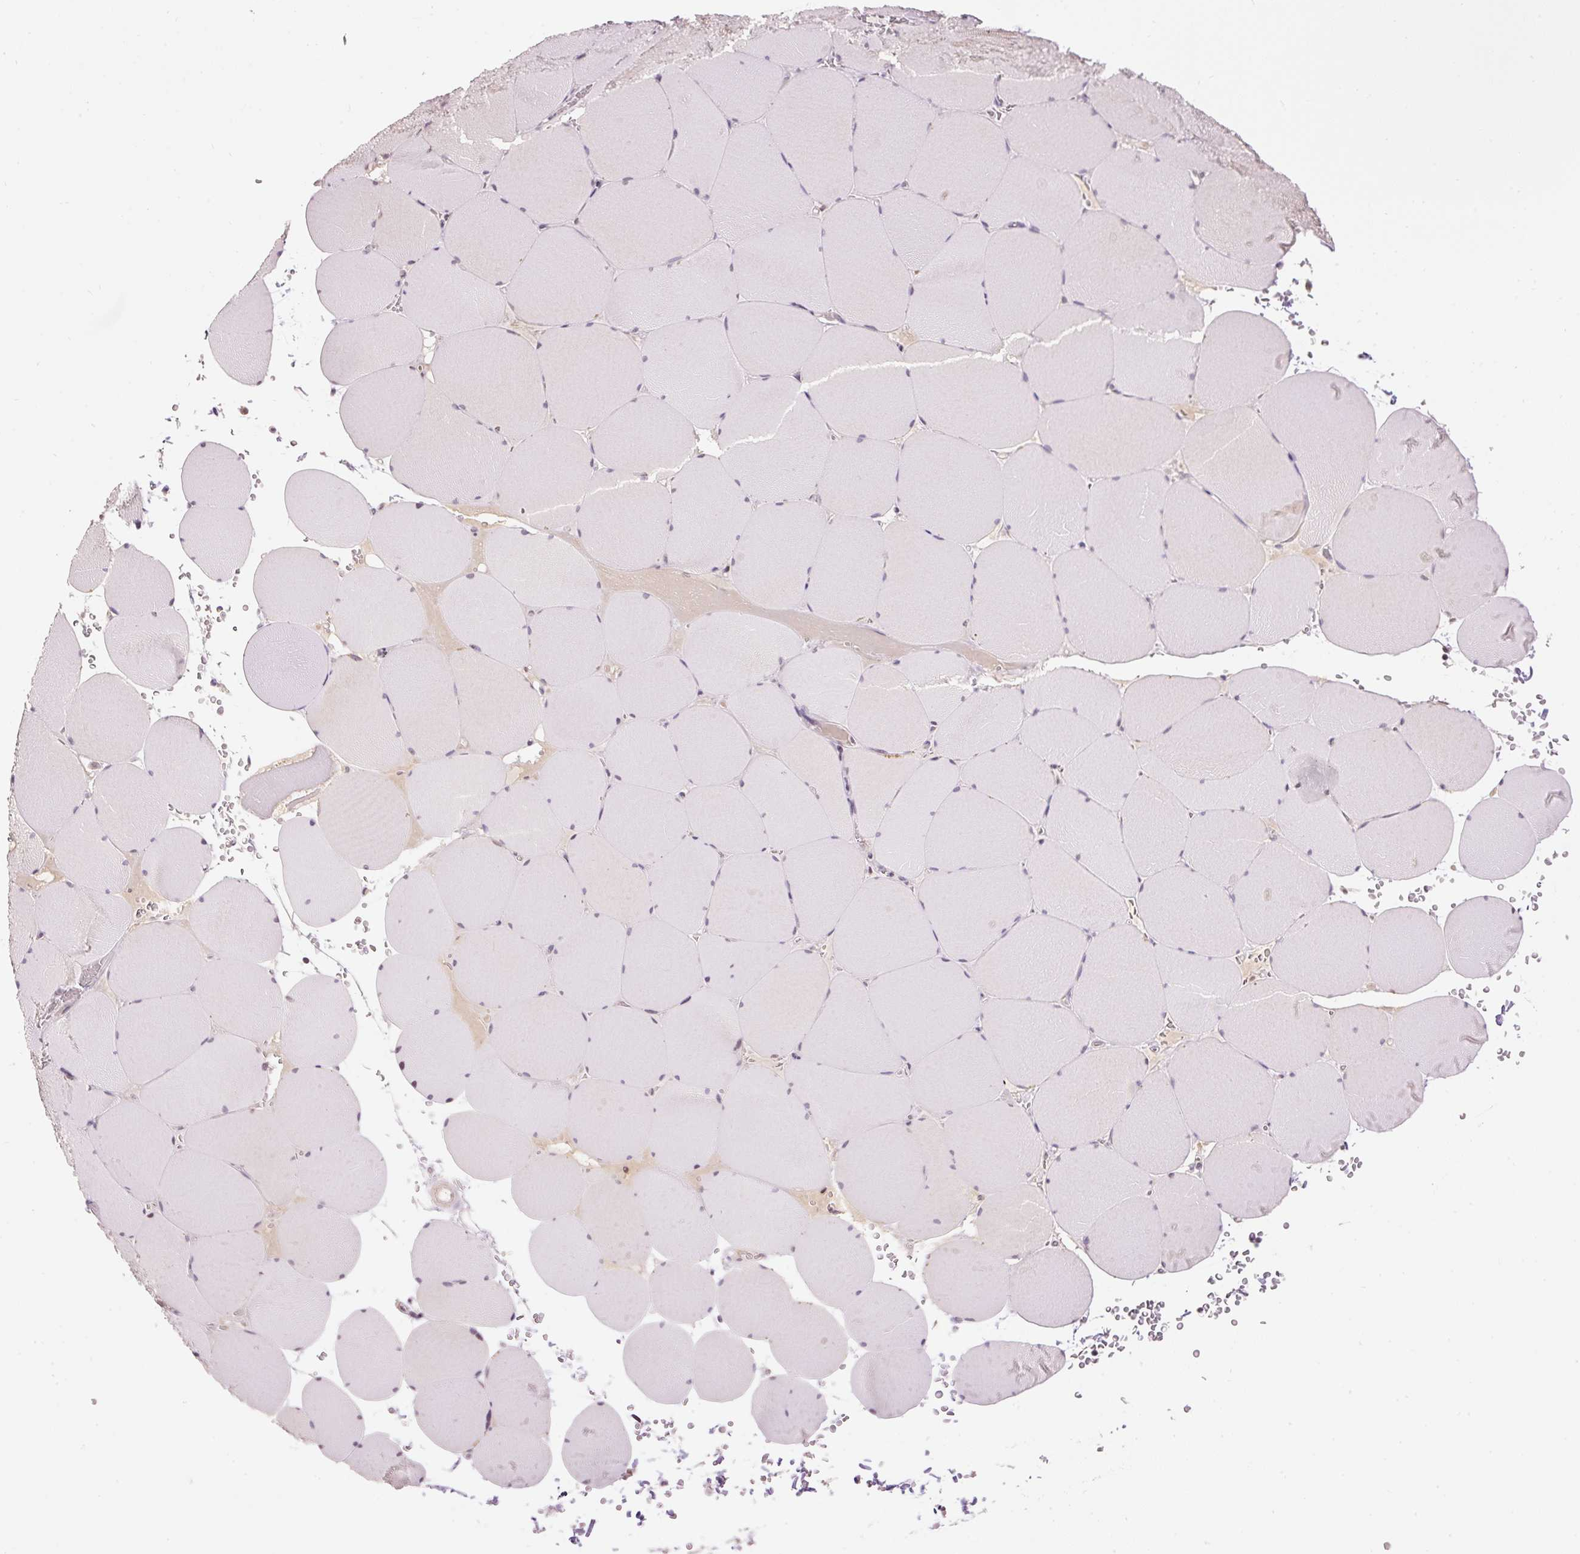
{"staining": {"intensity": "weak", "quantity": "25%-75%", "location": "cytoplasmic/membranous"}, "tissue": "skeletal muscle", "cell_type": "Myocytes", "image_type": "normal", "snomed": [{"axis": "morphology", "description": "Normal tissue, NOS"}, {"axis": "topography", "description": "Skeletal muscle"}, {"axis": "topography", "description": "Head-Neck"}], "caption": "Immunohistochemistry (IHC) micrograph of unremarkable skeletal muscle: skeletal muscle stained using IHC exhibits low levels of weak protein expression localized specifically in the cytoplasmic/membranous of myocytes, appearing as a cytoplasmic/membranous brown color.", "gene": "ABHD11", "patient": {"sex": "male", "age": 66}}